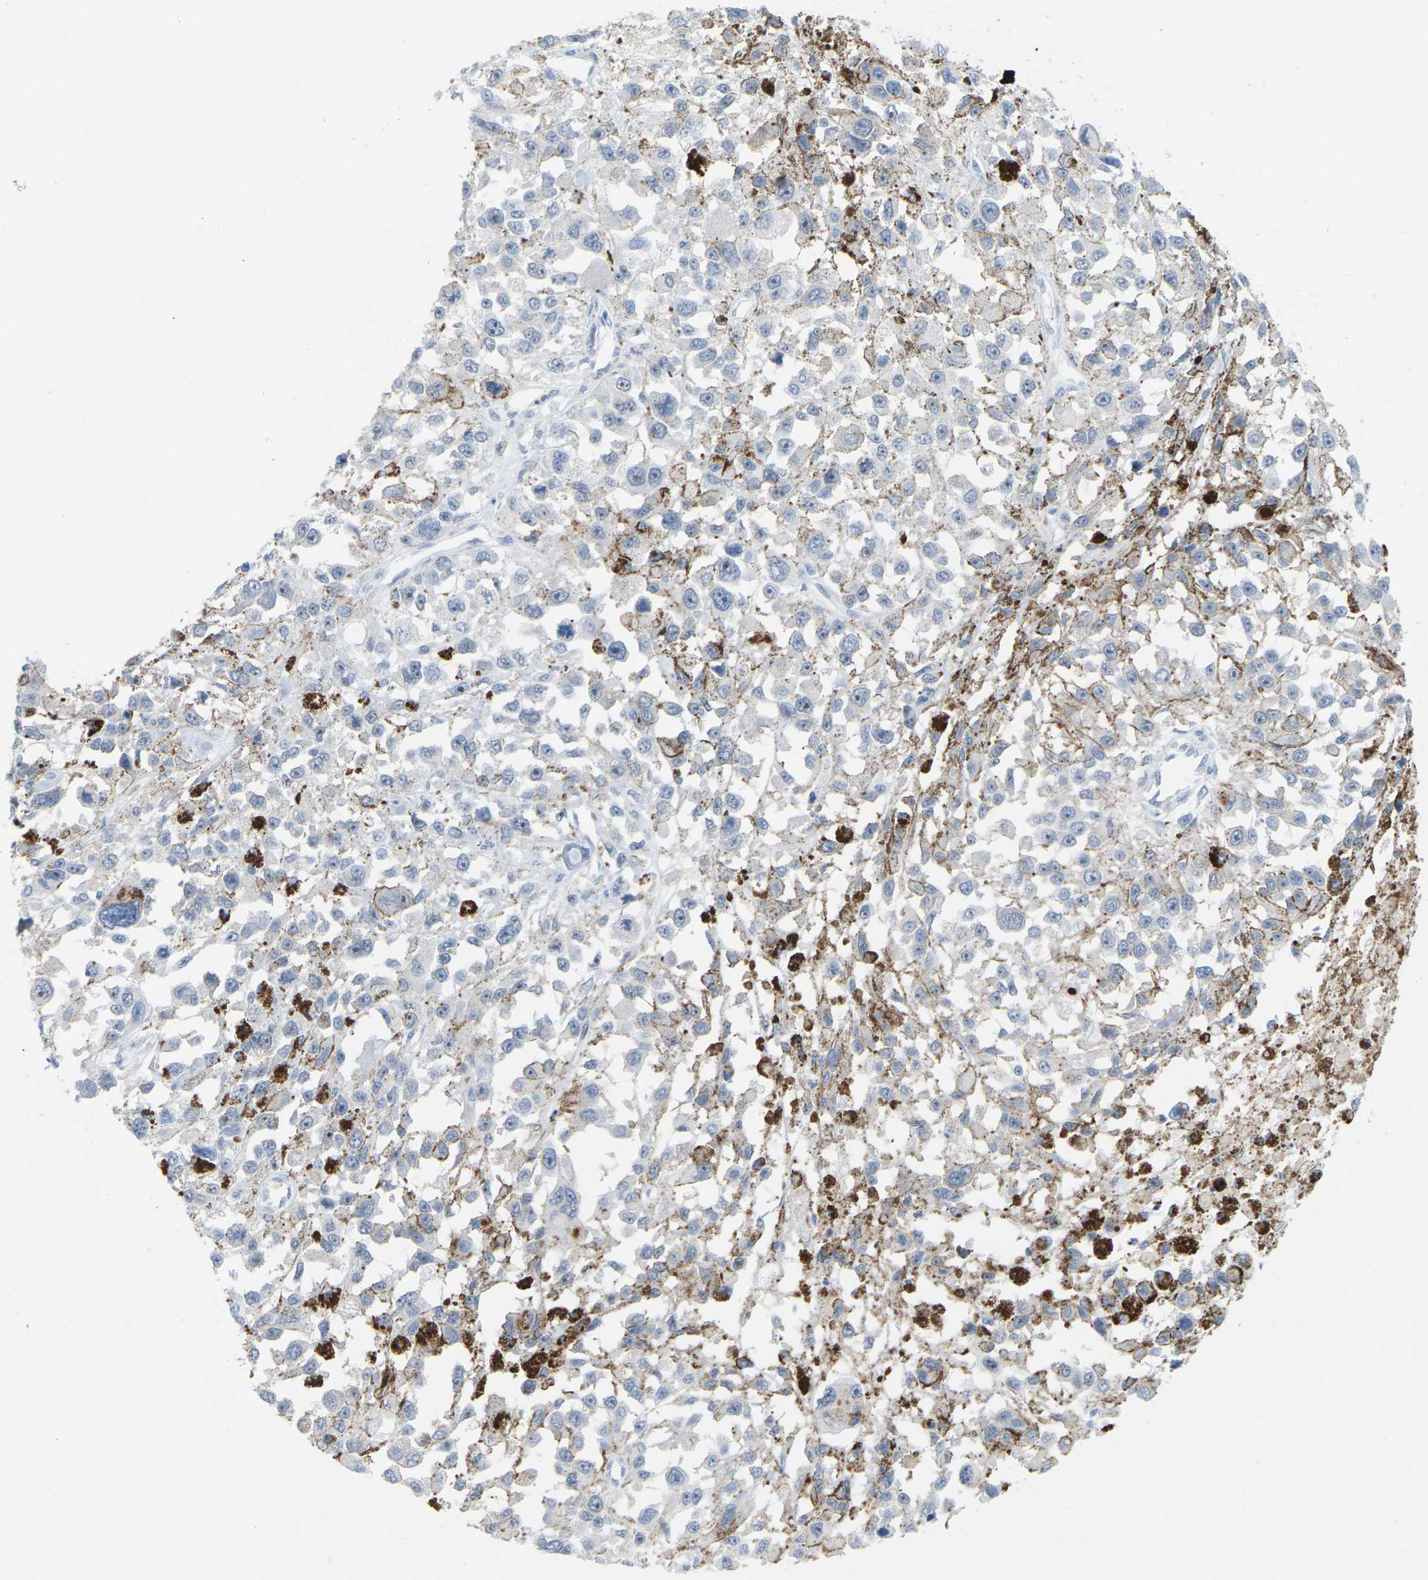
{"staining": {"intensity": "negative", "quantity": "none", "location": "none"}, "tissue": "melanoma", "cell_type": "Tumor cells", "image_type": "cancer", "snomed": [{"axis": "morphology", "description": "Malignant melanoma, Metastatic site"}, {"axis": "topography", "description": "Lymph node"}], "caption": "Tumor cells are negative for brown protein staining in melanoma. (DAB (3,3'-diaminobenzidine) IHC with hematoxylin counter stain).", "gene": "CLDN3", "patient": {"sex": "male", "age": 59}}